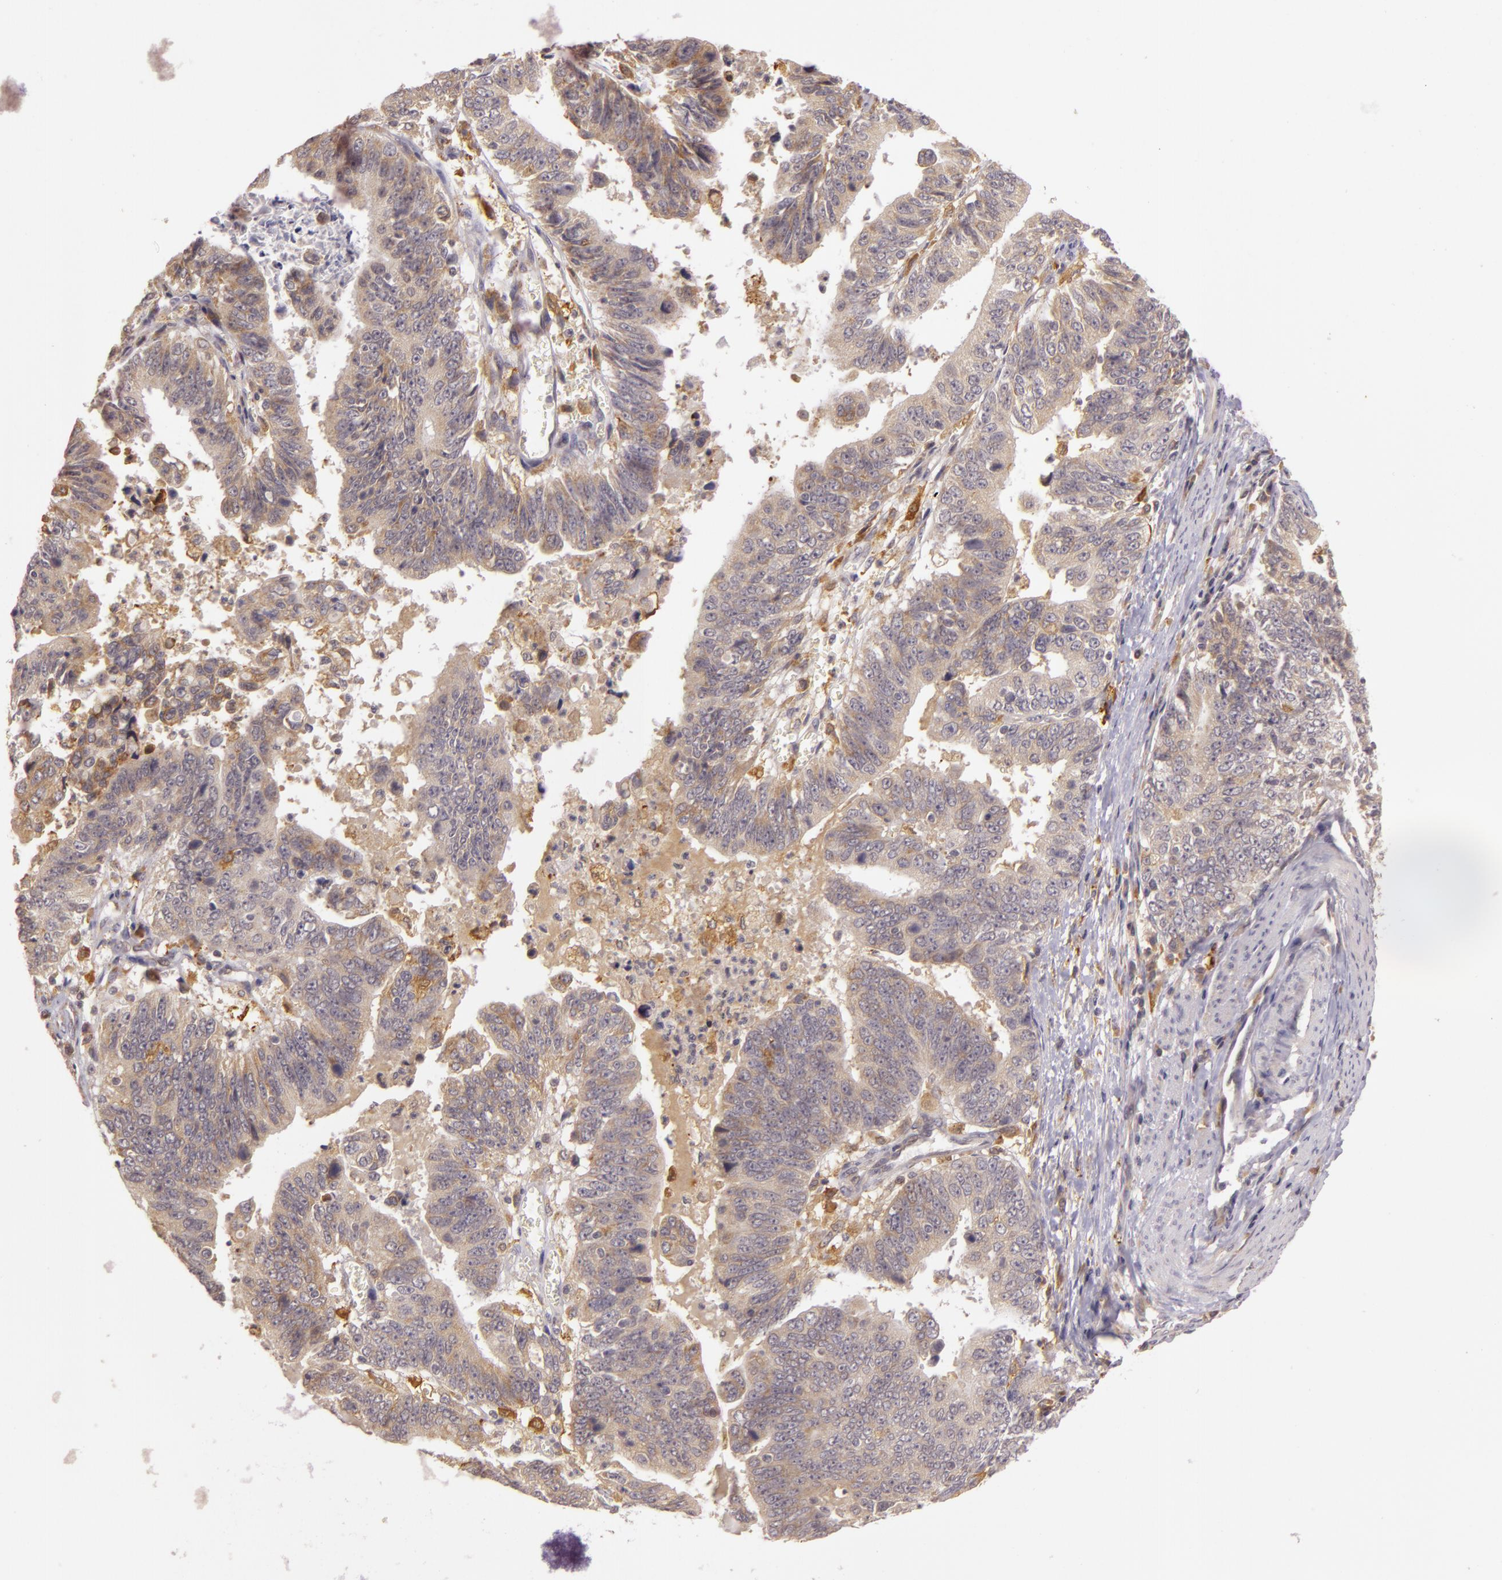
{"staining": {"intensity": "weak", "quantity": ">75%", "location": "cytoplasmic/membranous"}, "tissue": "stomach cancer", "cell_type": "Tumor cells", "image_type": "cancer", "snomed": [{"axis": "morphology", "description": "Adenocarcinoma, NOS"}, {"axis": "topography", "description": "Stomach, upper"}], "caption": "Human stomach cancer stained with a brown dye shows weak cytoplasmic/membranous positive expression in about >75% of tumor cells.", "gene": "PPP1R3F", "patient": {"sex": "female", "age": 50}}